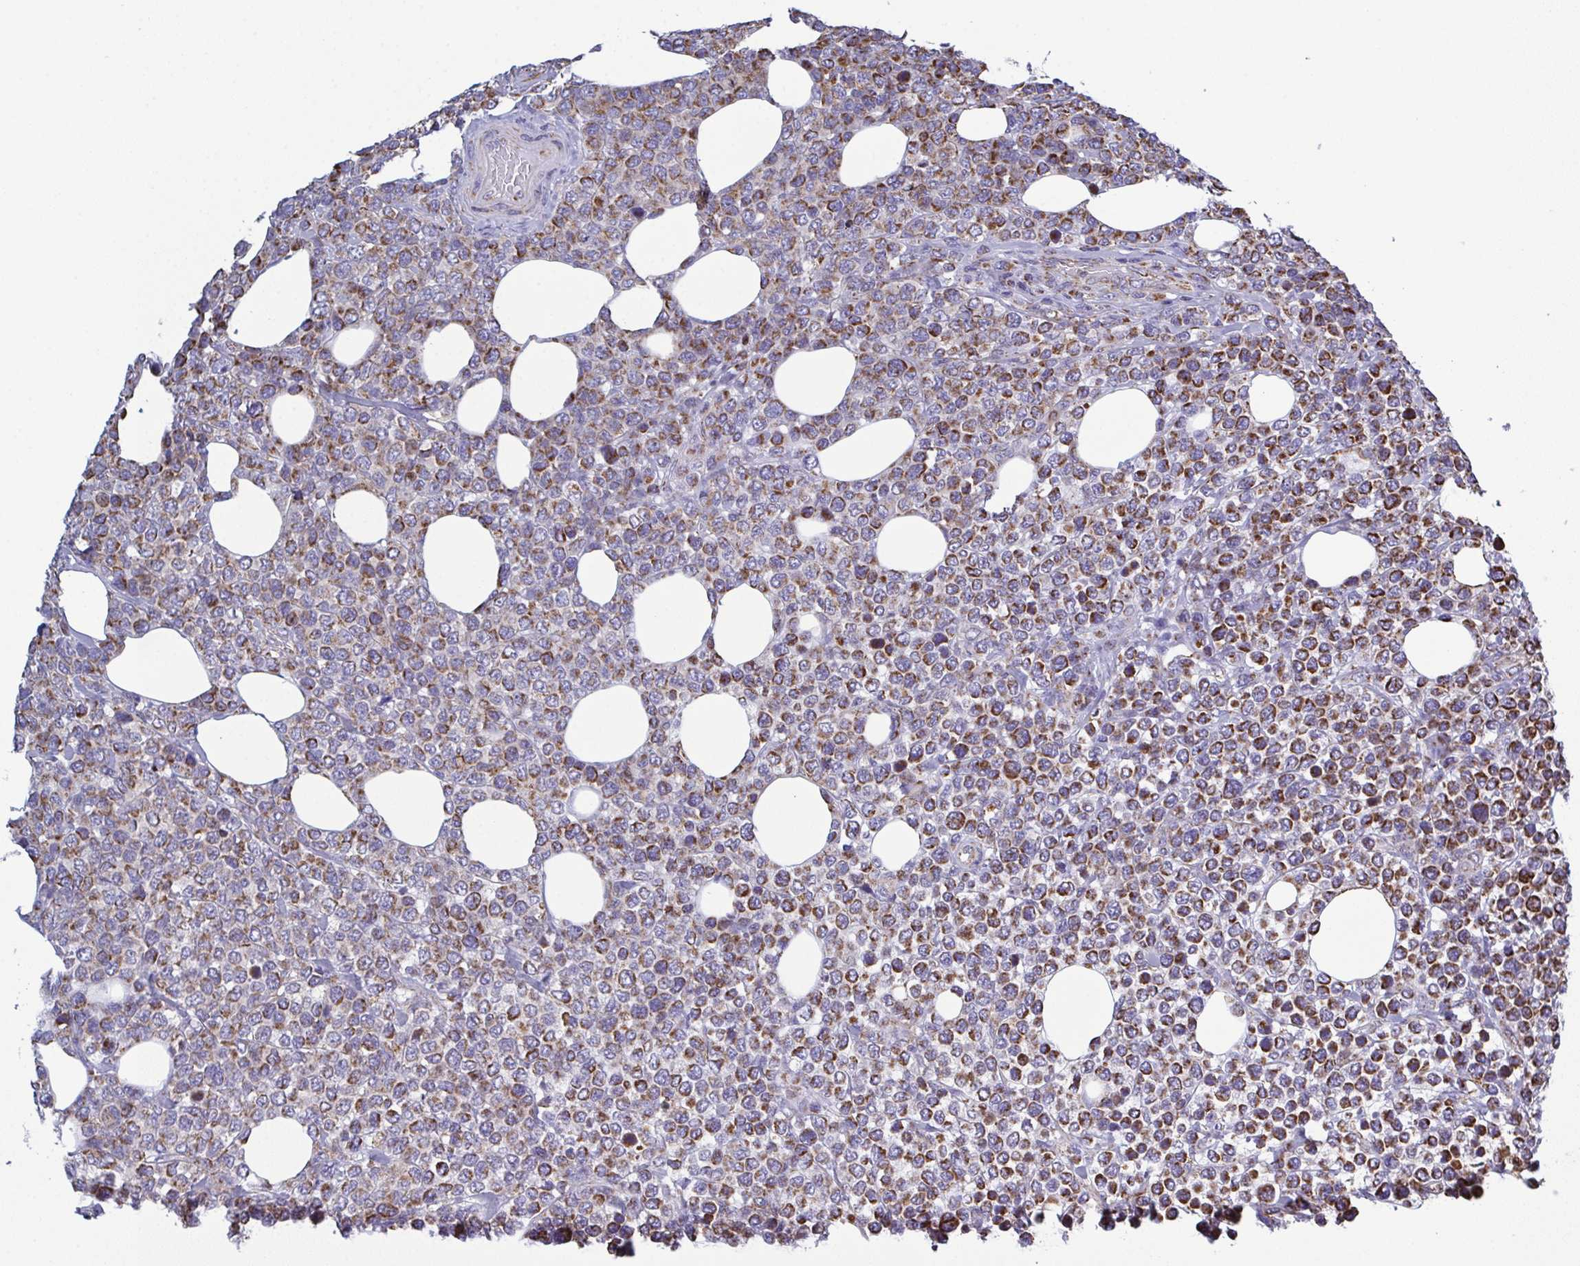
{"staining": {"intensity": "moderate", "quantity": ">75%", "location": "cytoplasmic/membranous"}, "tissue": "lymphoma", "cell_type": "Tumor cells", "image_type": "cancer", "snomed": [{"axis": "morphology", "description": "Malignant lymphoma, non-Hodgkin's type, High grade"}, {"axis": "topography", "description": "Soft tissue"}], "caption": "Moderate cytoplasmic/membranous positivity is seen in about >75% of tumor cells in lymphoma.", "gene": "CSDE1", "patient": {"sex": "female", "age": 56}}